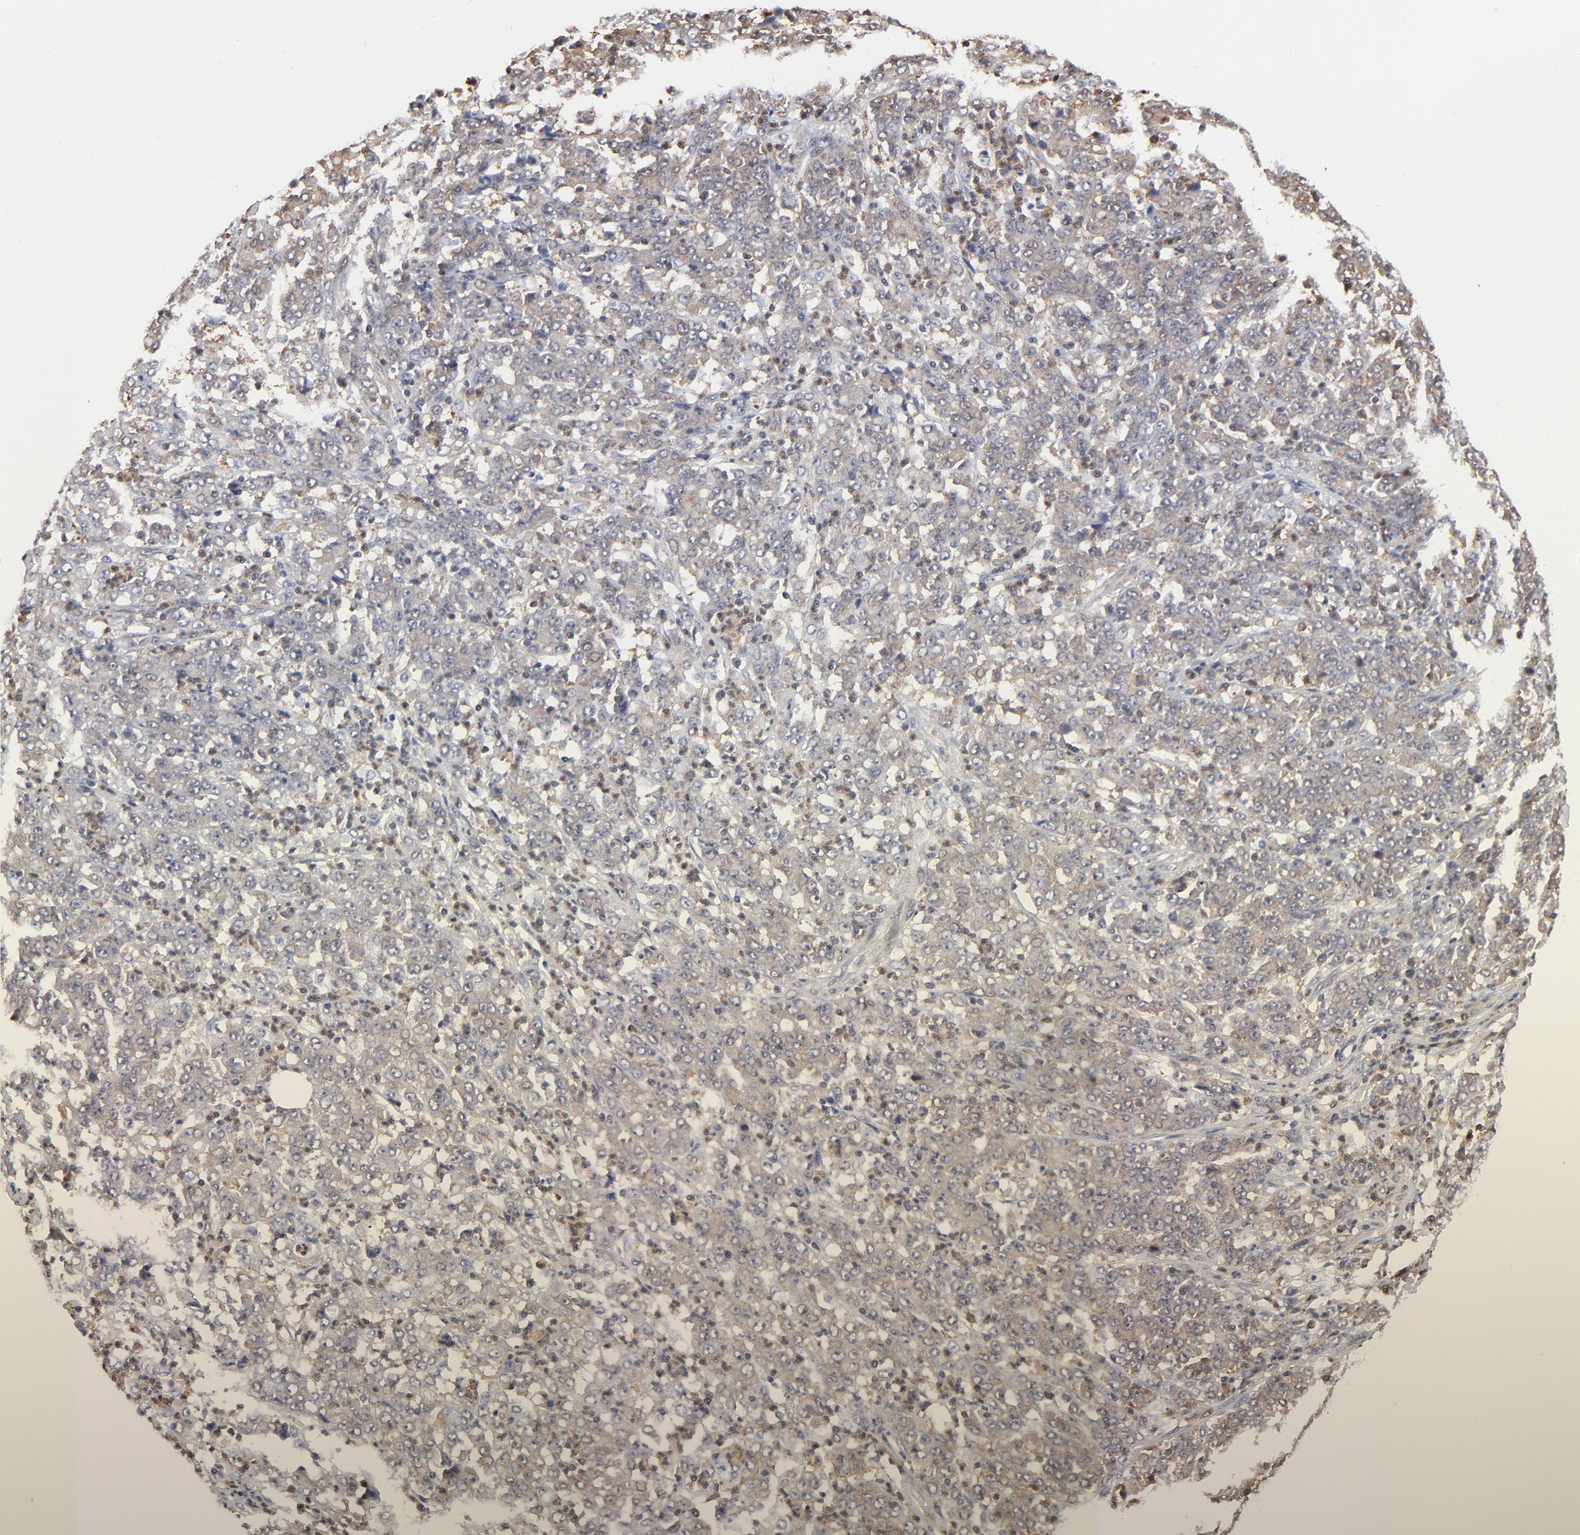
{"staining": {"intensity": "weak", "quantity": ">75%", "location": "cytoplasmic/membranous"}, "tissue": "stomach cancer", "cell_type": "Tumor cells", "image_type": "cancer", "snomed": [{"axis": "morphology", "description": "Adenocarcinoma, NOS"}, {"axis": "topography", "description": "Stomach, lower"}], "caption": "Brown immunohistochemical staining in stomach adenocarcinoma reveals weak cytoplasmic/membranous staining in about >75% of tumor cells.", "gene": "MAP2K1", "patient": {"sex": "female", "age": 71}}